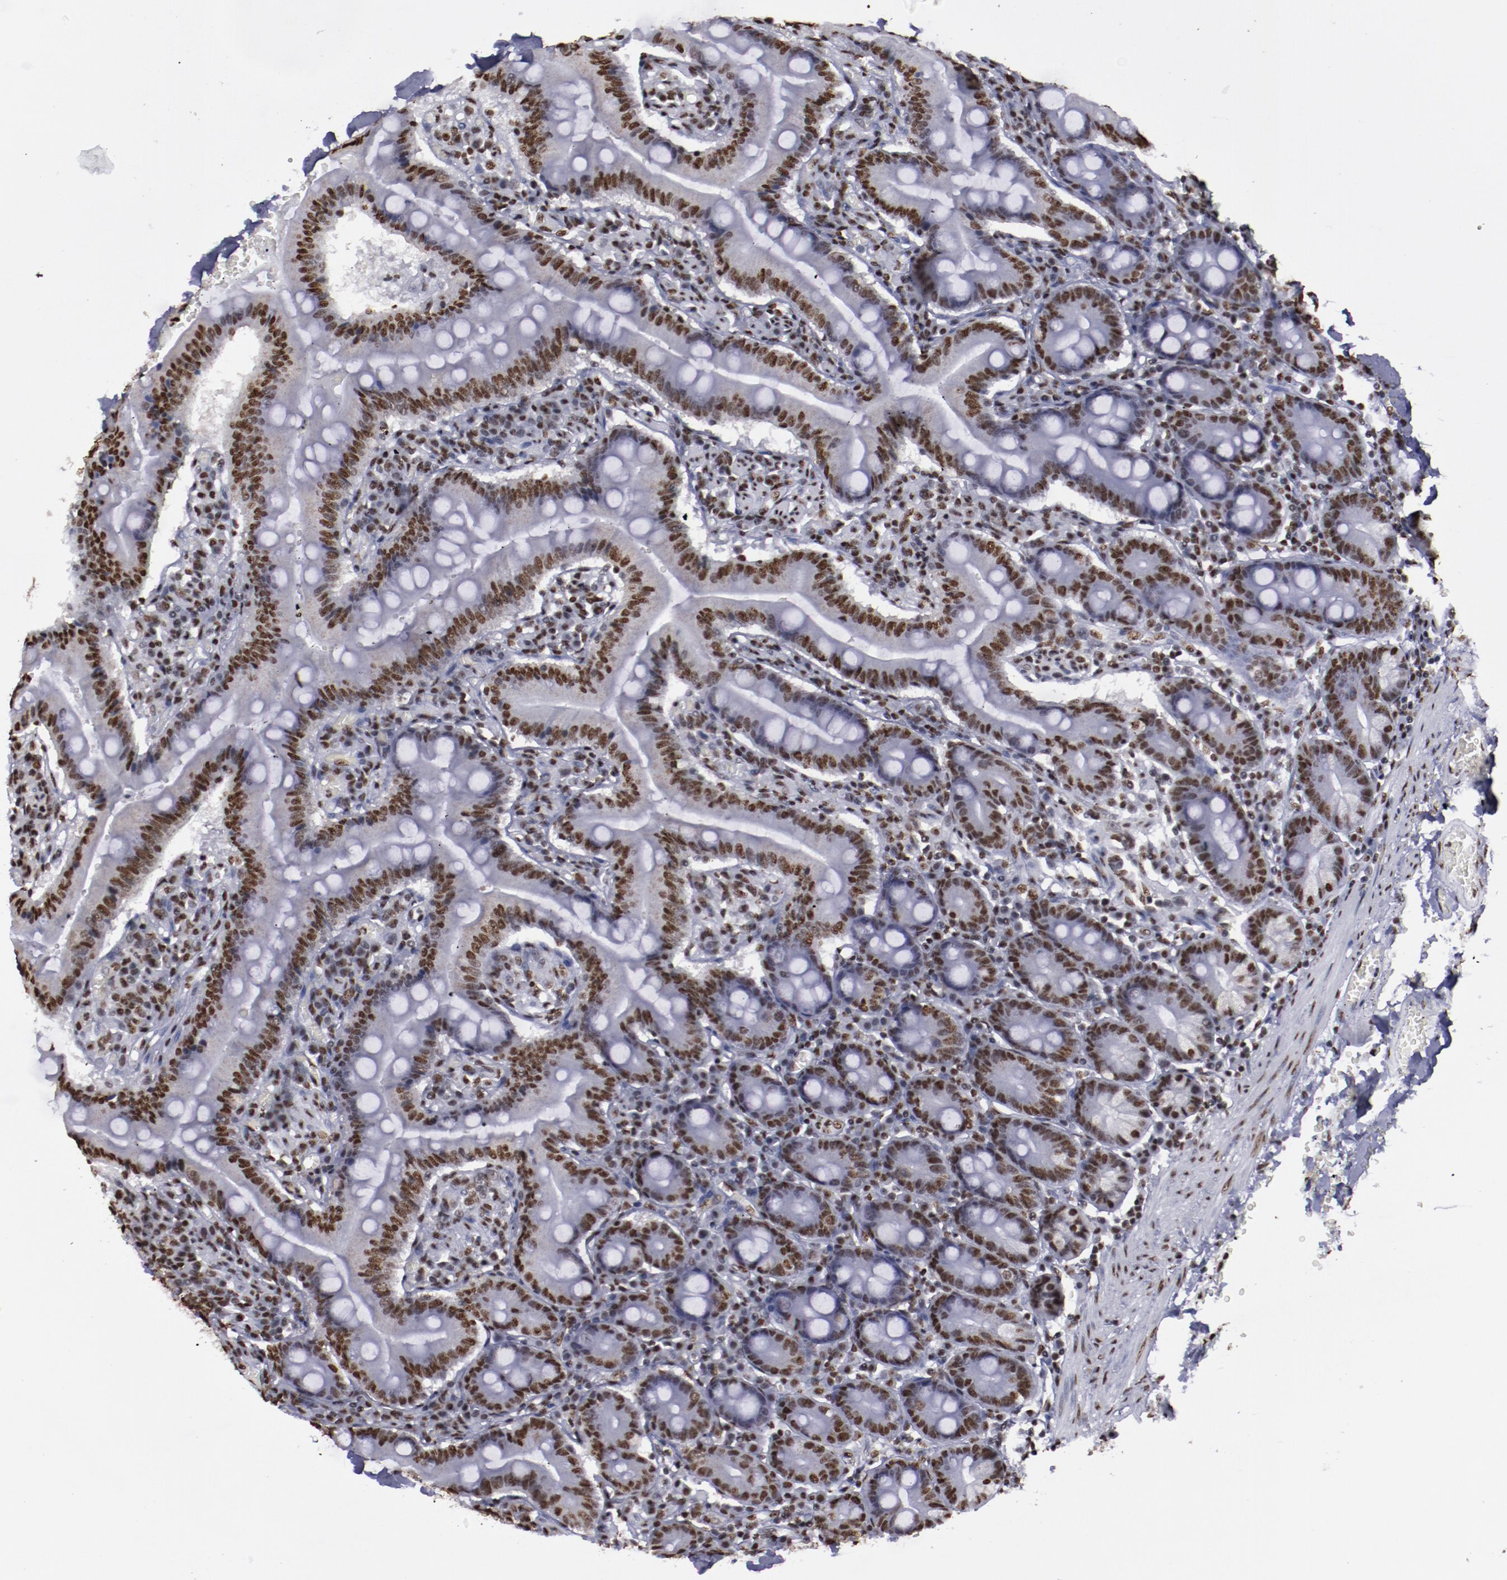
{"staining": {"intensity": "strong", "quantity": ">75%", "location": "nuclear"}, "tissue": "small intestine", "cell_type": "Glandular cells", "image_type": "normal", "snomed": [{"axis": "morphology", "description": "Normal tissue, NOS"}, {"axis": "topography", "description": "Small intestine"}], "caption": "A micrograph of small intestine stained for a protein exhibits strong nuclear brown staining in glandular cells. The staining was performed using DAB, with brown indicating positive protein expression. Nuclei are stained blue with hematoxylin.", "gene": "HNRNPA1L3", "patient": {"sex": "male", "age": 71}}